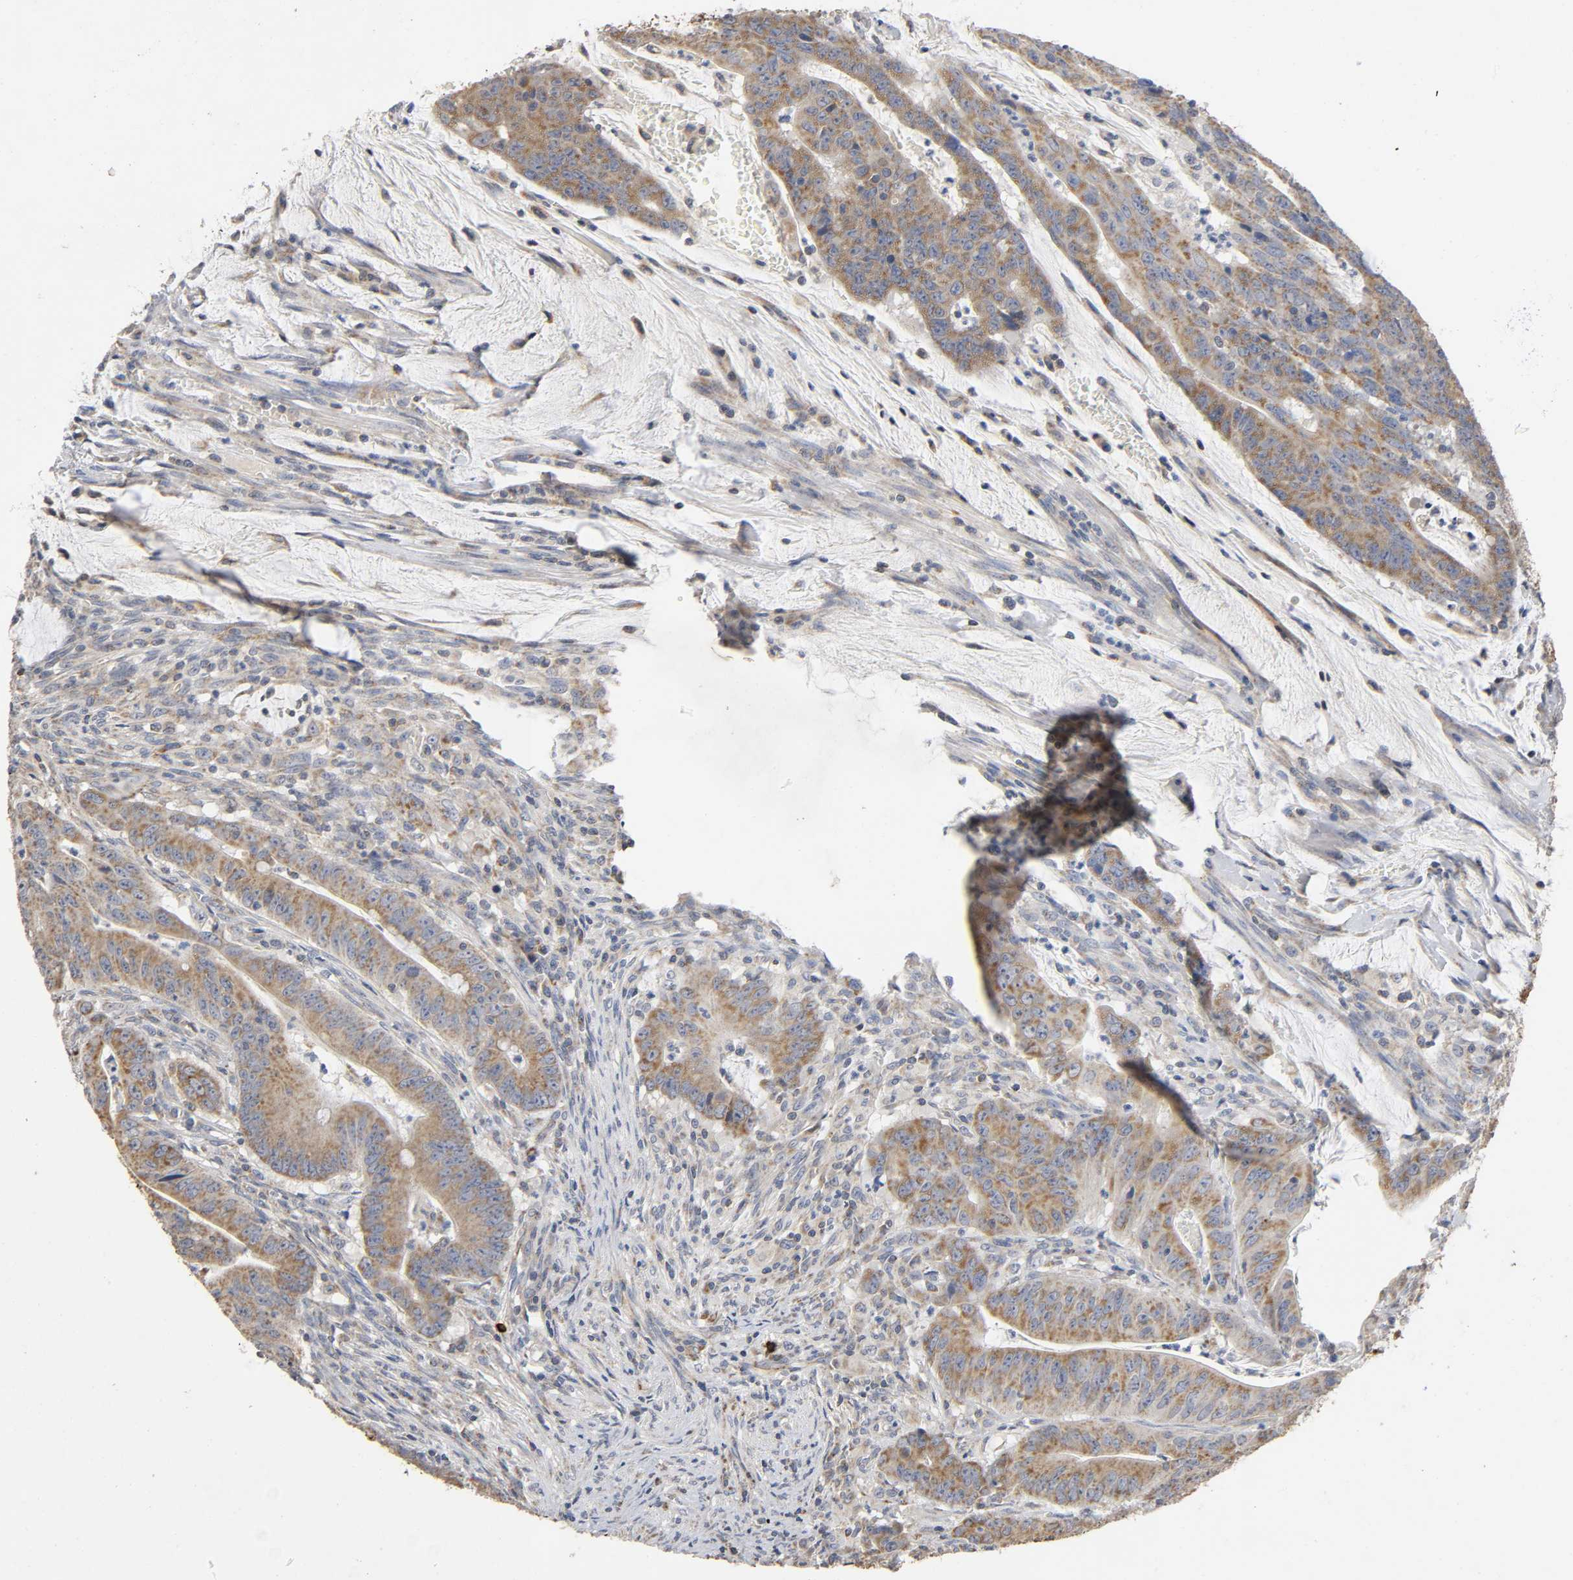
{"staining": {"intensity": "moderate", "quantity": ">75%", "location": "cytoplasmic/membranous"}, "tissue": "colorectal cancer", "cell_type": "Tumor cells", "image_type": "cancer", "snomed": [{"axis": "morphology", "description": "Adenocarcinoma, NOS"}, {"axis": "topography", "description": "Colon"}], "caption": "About >75% of tumor cells in adenocarcinoma (colorectal) display moderate cytoplasmic/membranous protein positivity as visualized by brown immunohistochemical staining.", "gene": "SYT16", "patient": {"sex": "male", "age": 45}}